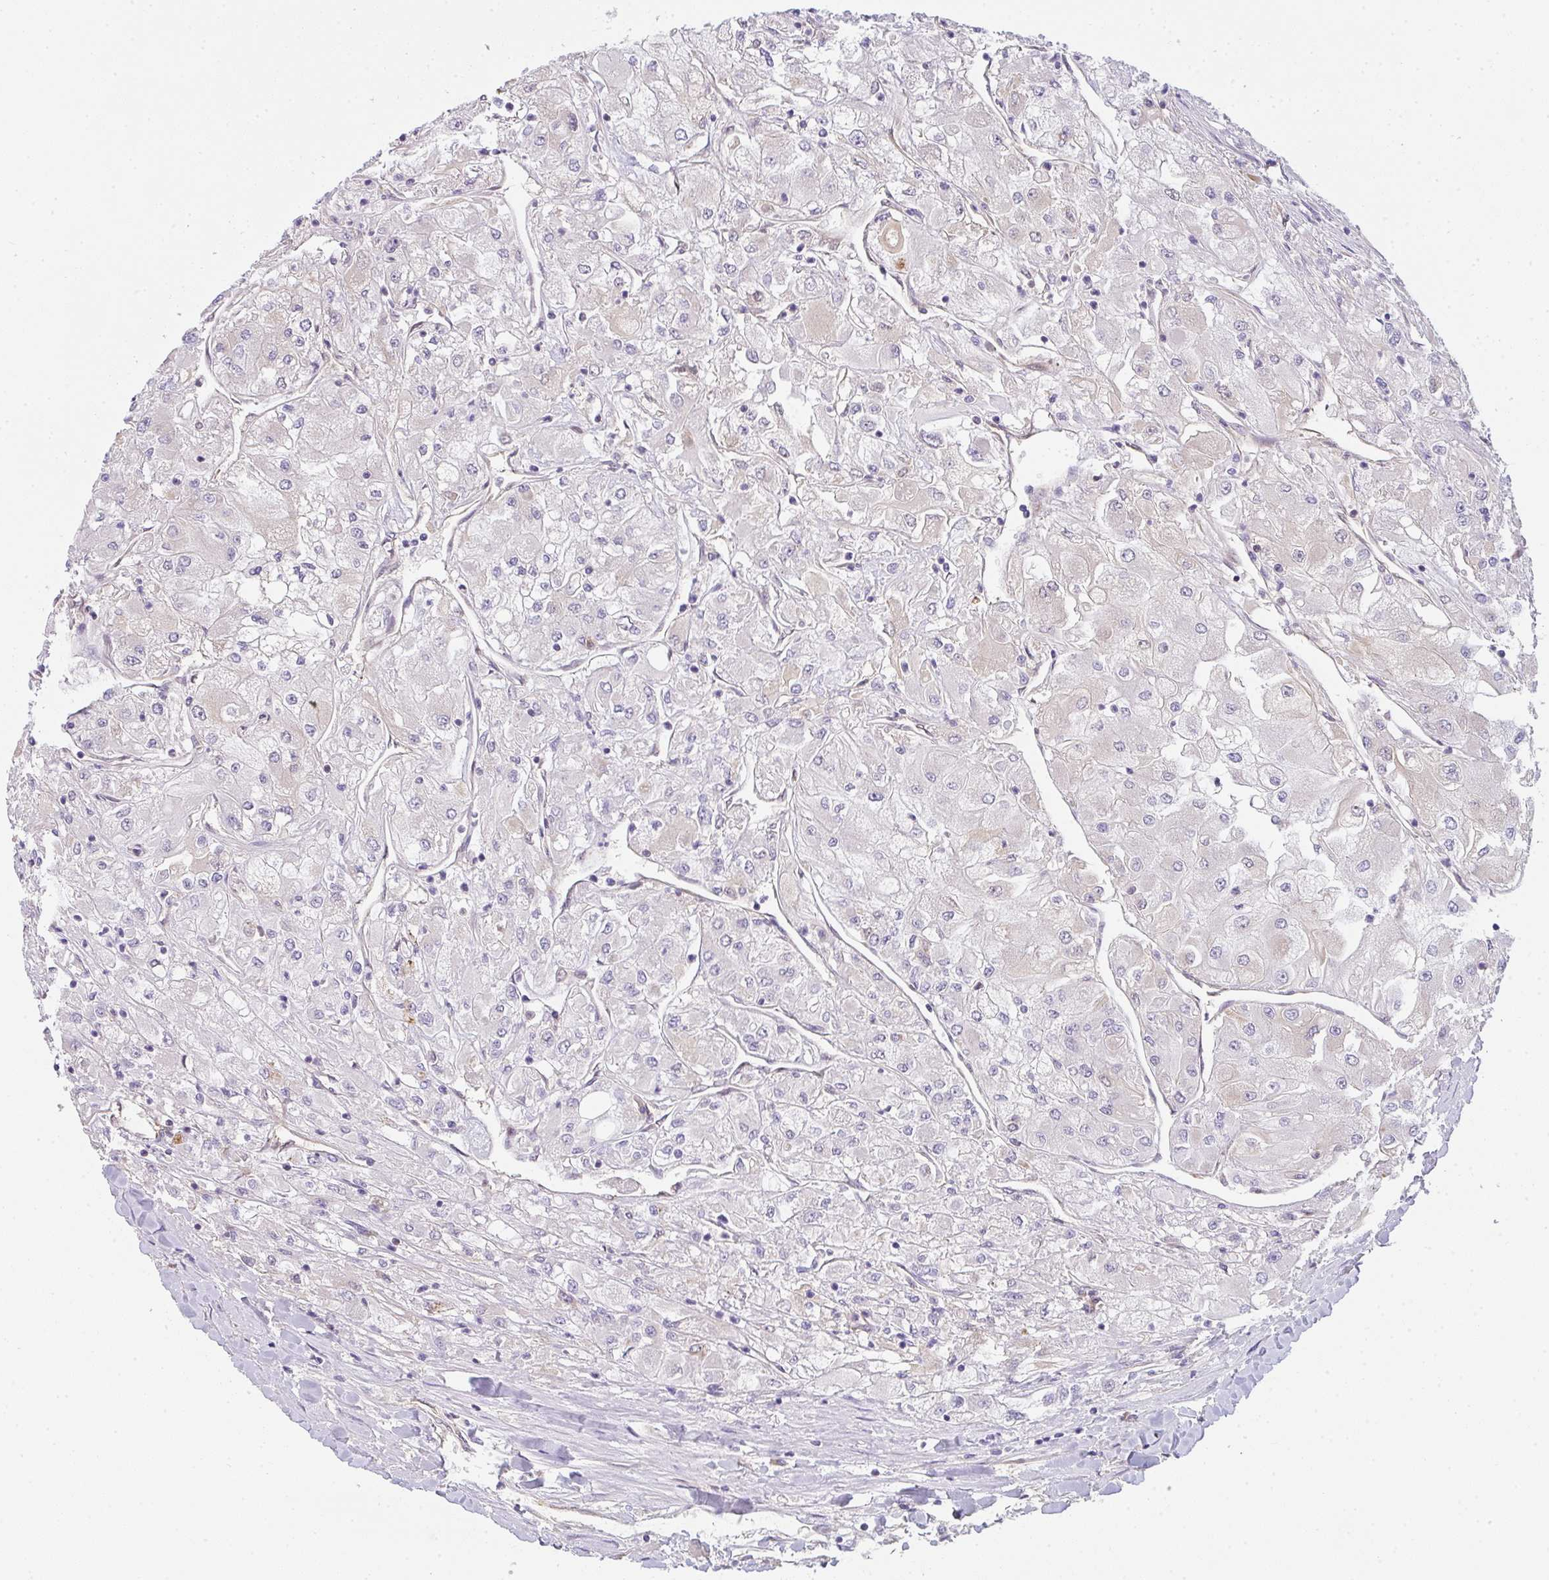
{"staining": {"intensity": "negative", "quantity": "none", "location": "none"}, "tissue": "renal cancer", "cell_type": "Tumor cells", "image_type": "cancer", "snomed": [{"axis": "morphology", "description": "Adenocarcinoma, NOS"}, {"axis": "topography", "description": "Kidney"}], "caption": "A micrograph of human adenocarcinoma (renal) is negative for staining in tumor cells.", "gene": "COX7B", "patient": {"sex": "male", "age": 80}}